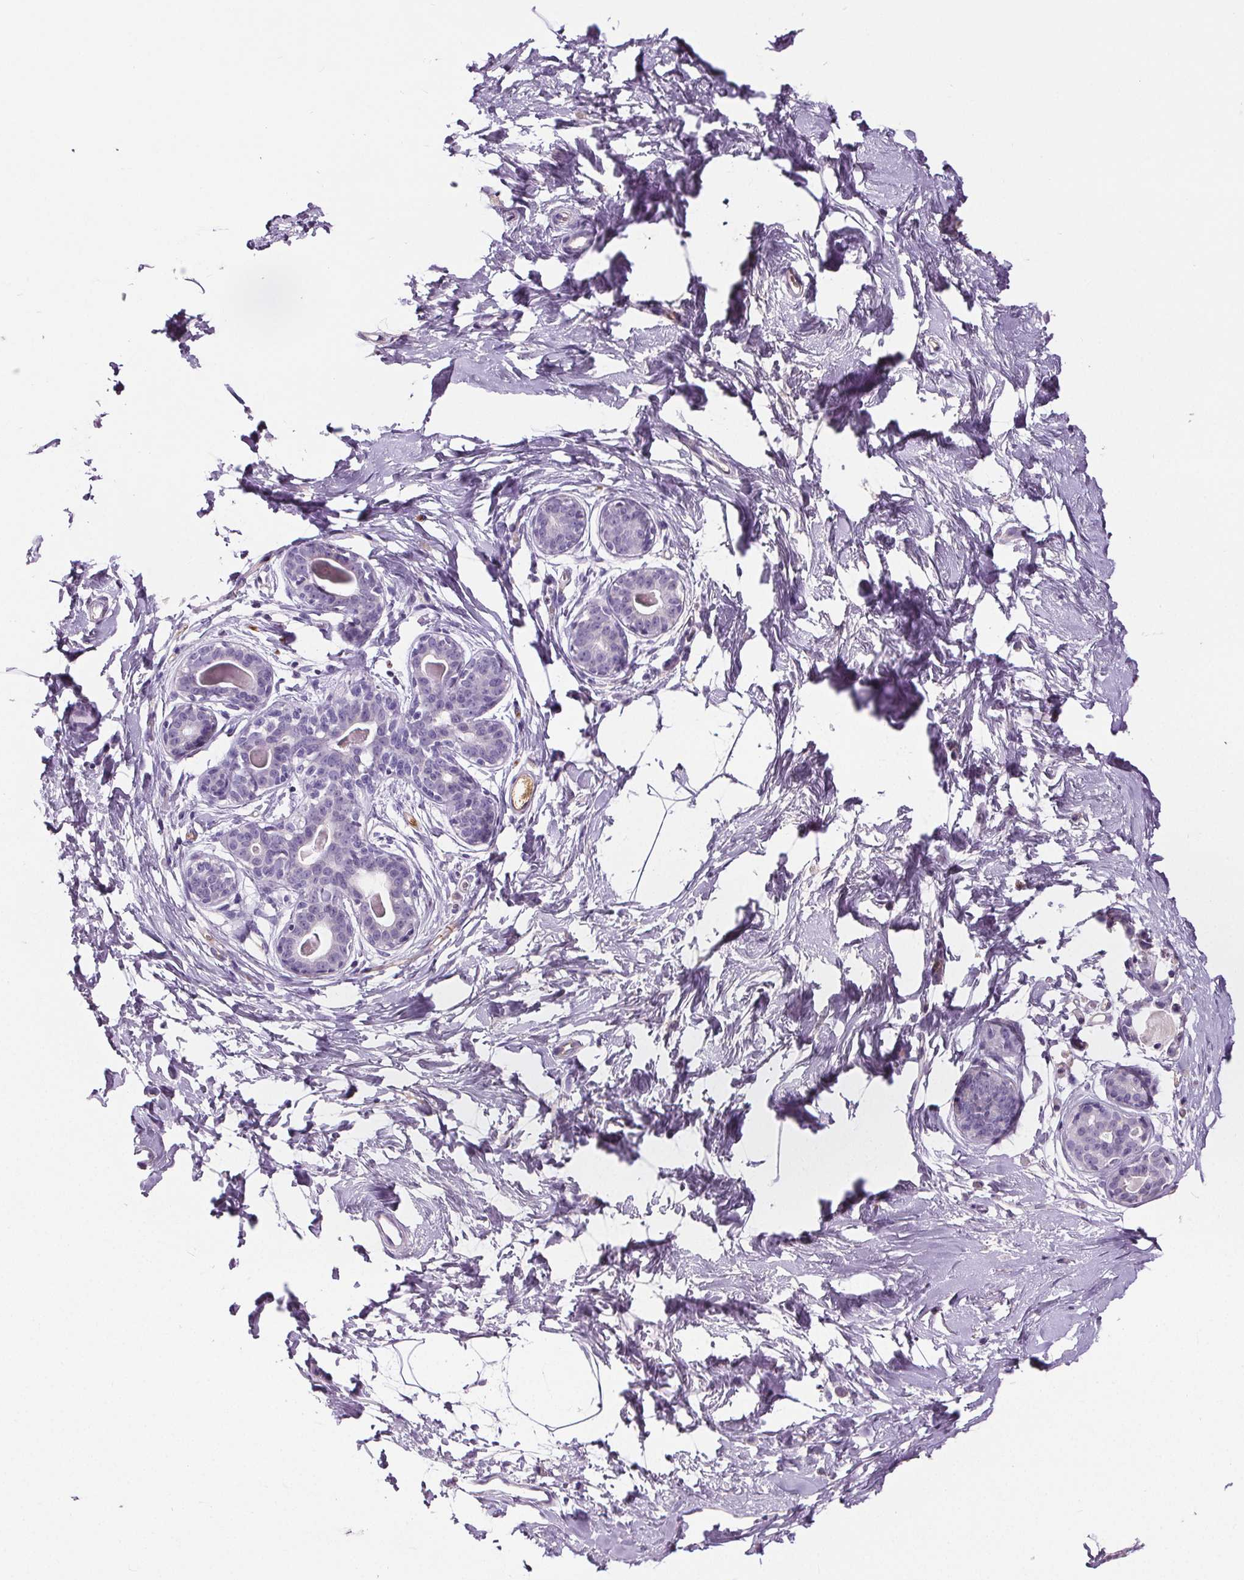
{"staining": {"intensity": "negative", "quantity": "none", "location": "none"}, "tissue": "breast", "cell_type": "Adipocytes", "image_type": "normal", "snomed": [{"axis": "morphology", "description": "Normal tissue, NOS"}, {"axis": "topography", "description": "Breast"}], "caption": "Unremarkable breast was stained to show a protein in brown. There is no significant positivity in adipocytes. Brightfield microscopy of immunohistochemistry stained with DAB (brown) and hematoxylin (blue), captured at high magnification.", "gene": "CD5L", "patient": {"sex": "female", "age": 45}}